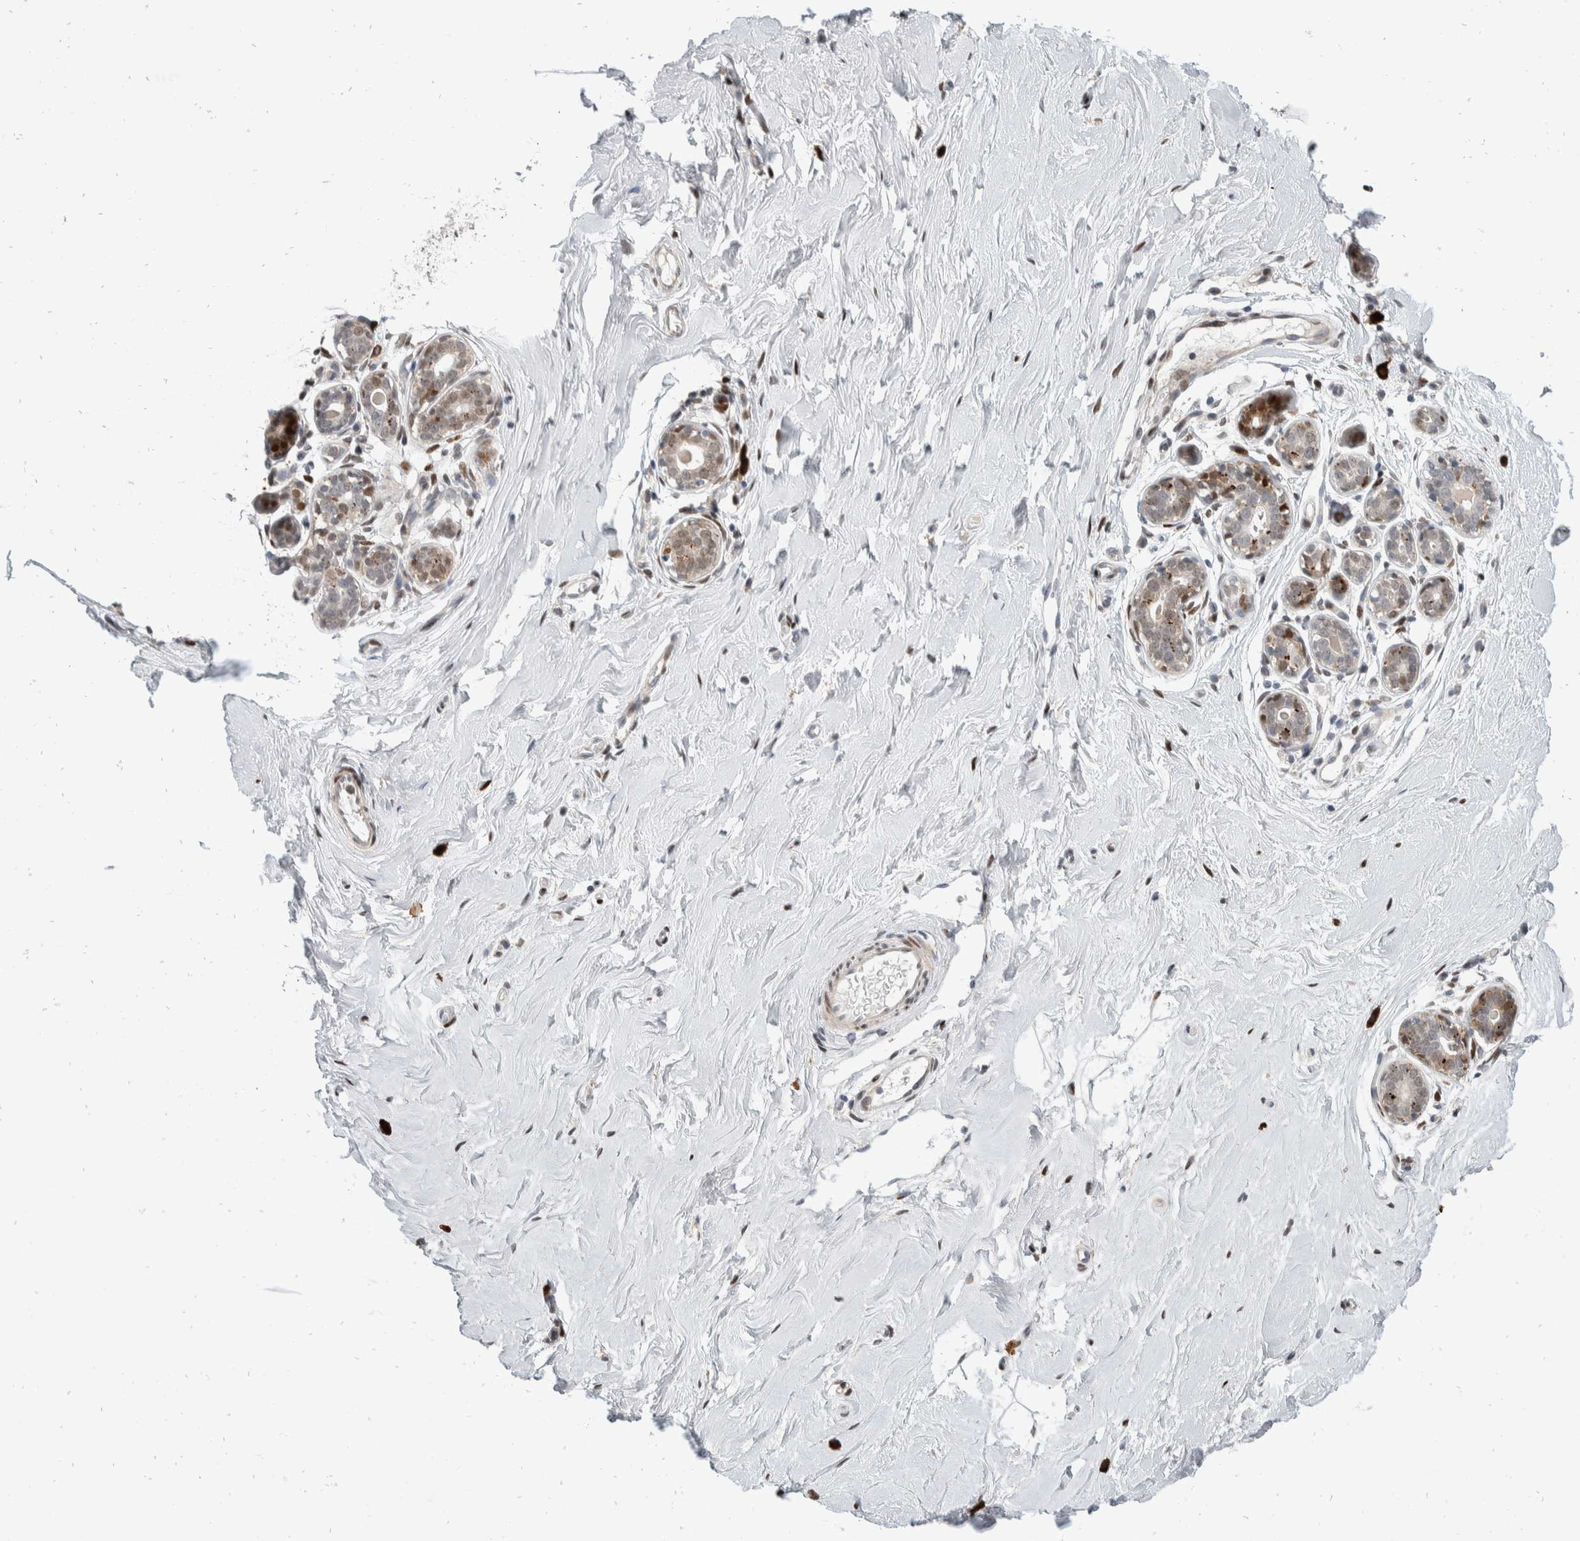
{"staining": {"intensity": "negative", "quantity": "none", "location": "none"}, "tissue": "breast", "cell_type": "Adipocytes", "image_type": "normal", "snomed": [{"axis": "morphology", "description": "Normal tissue, NOS"}, {"axis": "topography", "description": "Breast"}], "caption": "Benign breast was stained to show a protein in brown. There is no significant expression in adipocytes. The staining is performed using DAB (3,3'-diaminobenzidine) brown chromogen with nuclei counter-stained in using hematoxylin.", "gene": "ZNF703", "patient": {"sex": "female", "age": 23}}